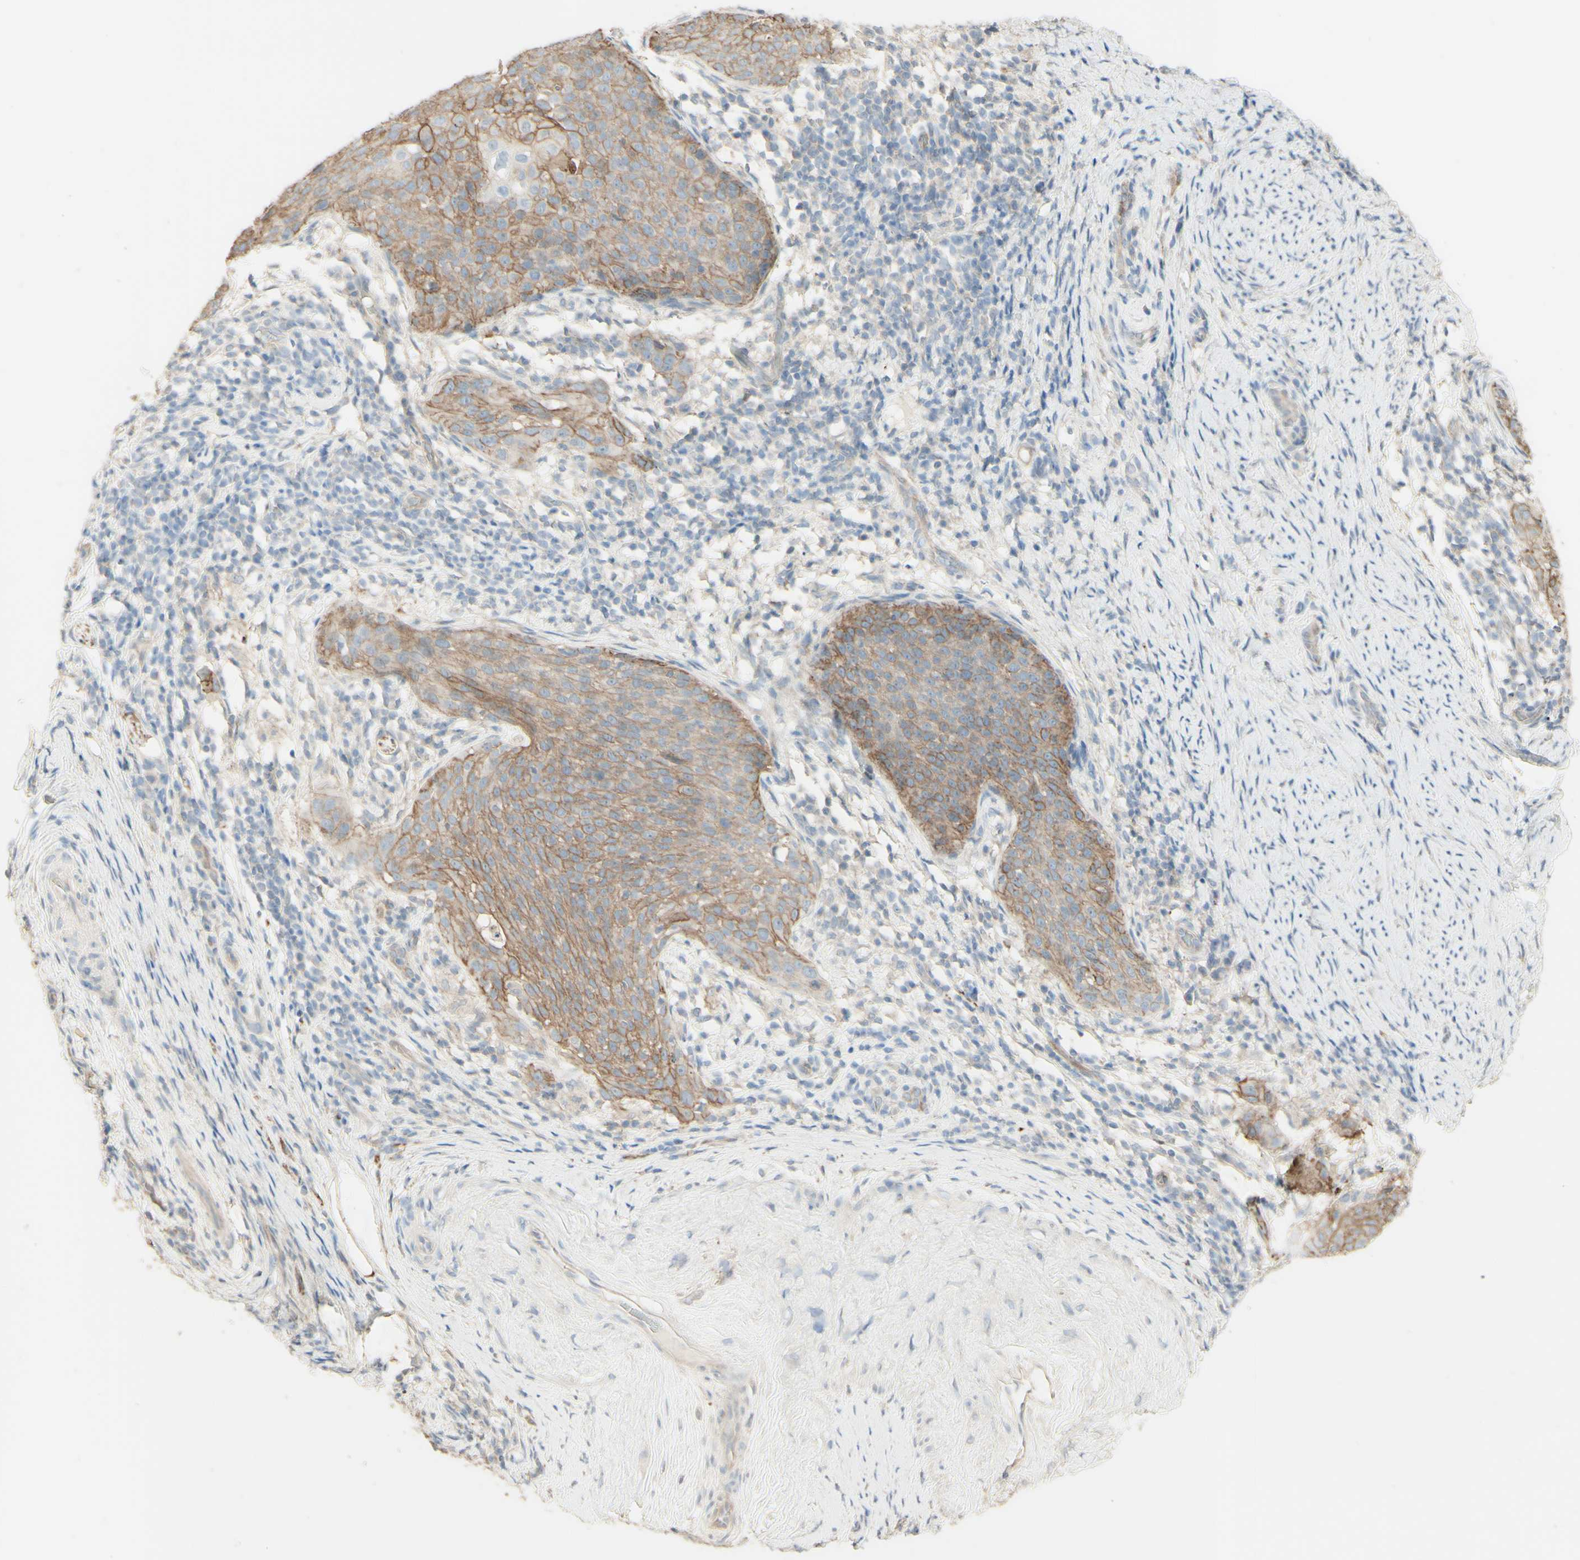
{"staining": {"intensity": "weak", "quantity": ">75%", "location": "cytoplasmic/membranous"}, "tissue": "cervical cancer", "cell_type": "Tumor cells", "image_type": "cancer", "snomed": [{"axis": "morphology", "description": "Squamous cell carcinoma, NOS"}, {"axis": "topography", "description": "Cervix"}], "caption": "IHC (DAB (3,3'-diaminobenzidine)) staining of cervical squamous cell carcinoma displays weak cytoplasmic/membranous protein expression in approximately >75% of tumor cells. (DAB (3,3'-diaminobenzidine) IHC, brown staining for protein, blue staining for nuclei).", "gene": "RNF149", "patient": {"sex": "female", "age": 51}}